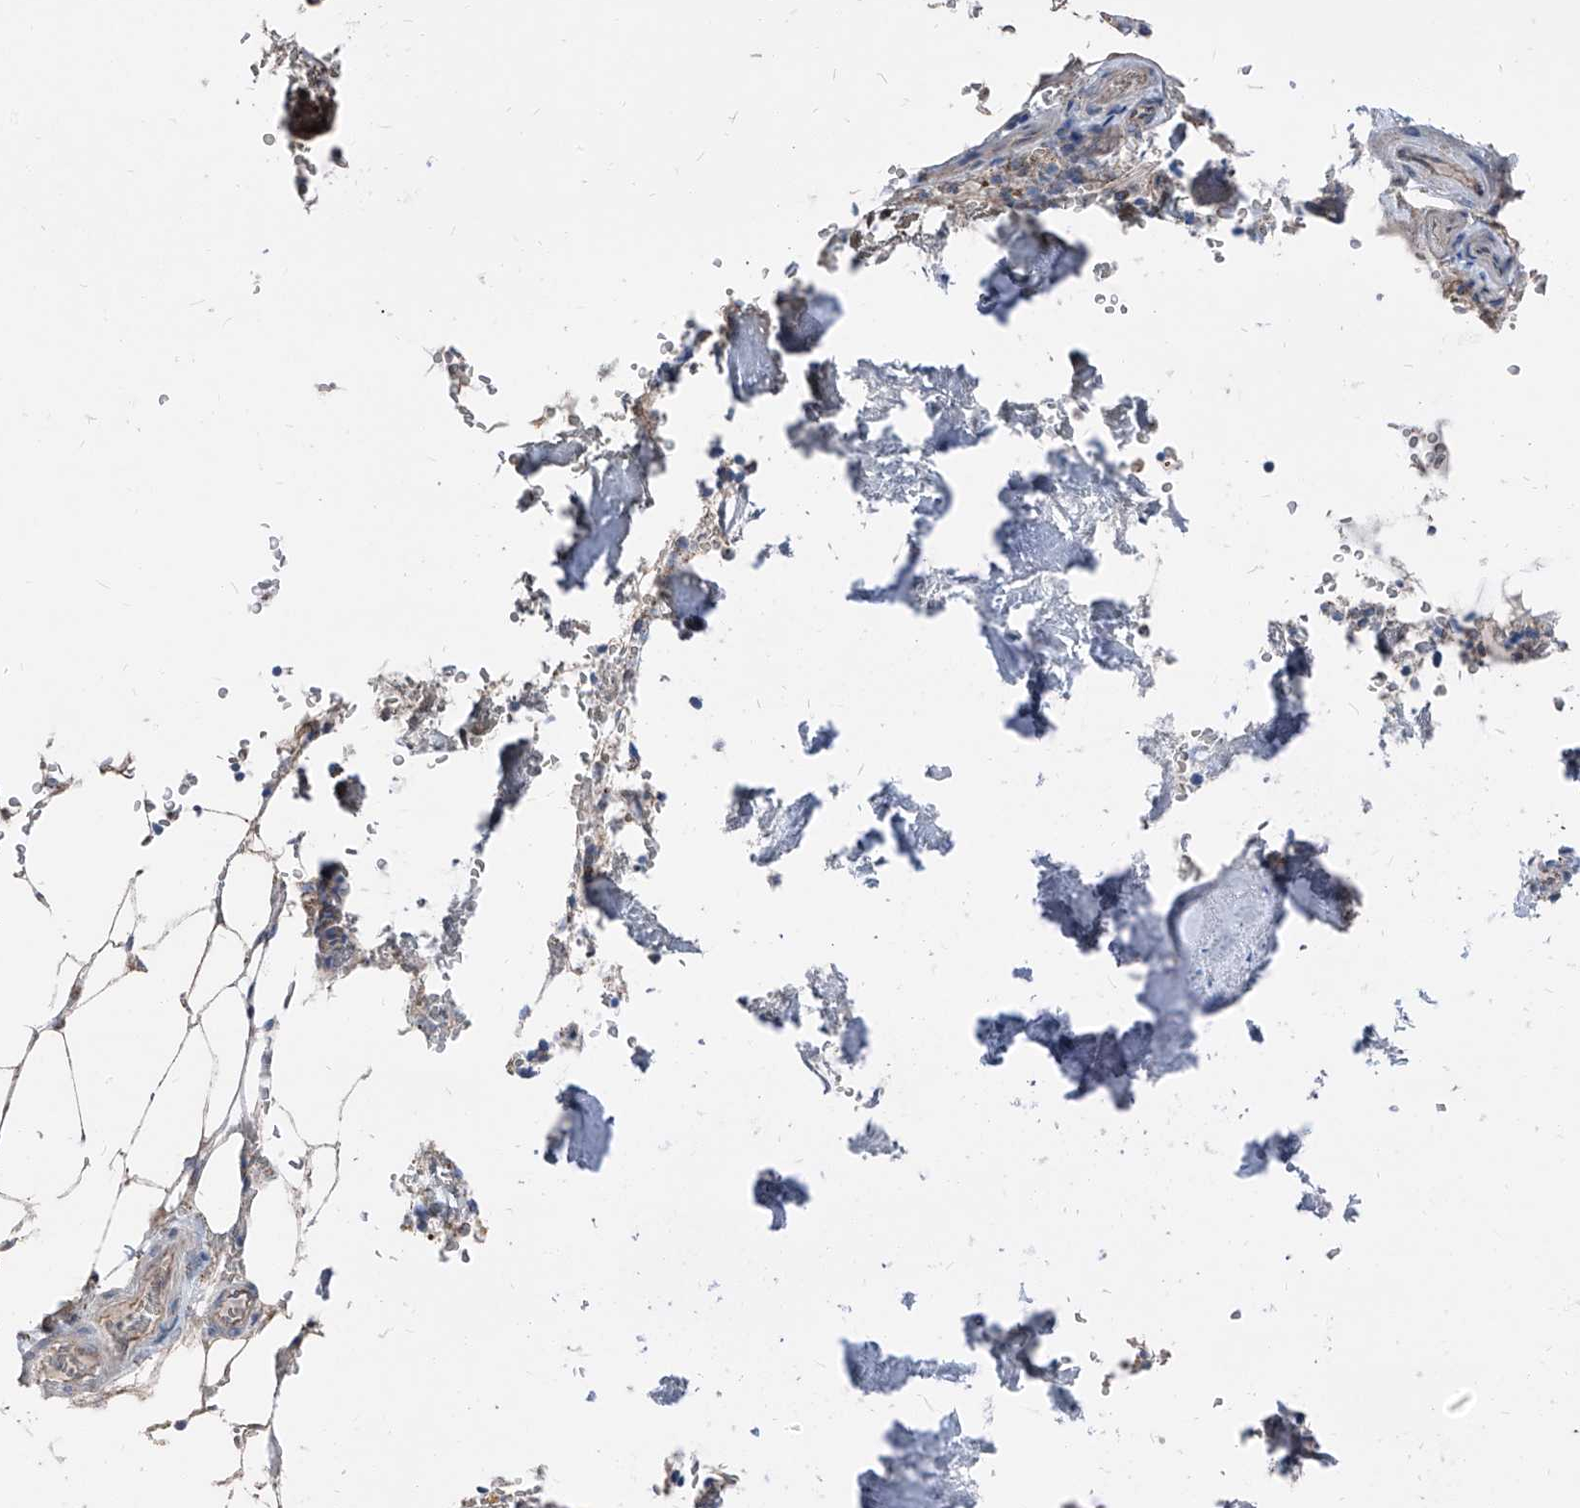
{"staining": {"intensity": "moderate", "quantity": "<25%", "location": "cytoplasmic/membranous"}, "tissue": "bone marrow", "cell_type": "Hematopoietic cells", "image_type": "normal", "snomed": [{"axis": "morphology", "description": "Normal tissue, NOS"}, {"axis": "topography", "description": "Bone marrow"}], "caption": "This micrograph displays immunohistochemistry (IHC) staining of benign bone marrow, with low moderate cytoplasmic/membranous positivity in about <25% of hematopoietic cells.", "gene": "AGPS", "patient": {"sex": "male", "age": 70}}